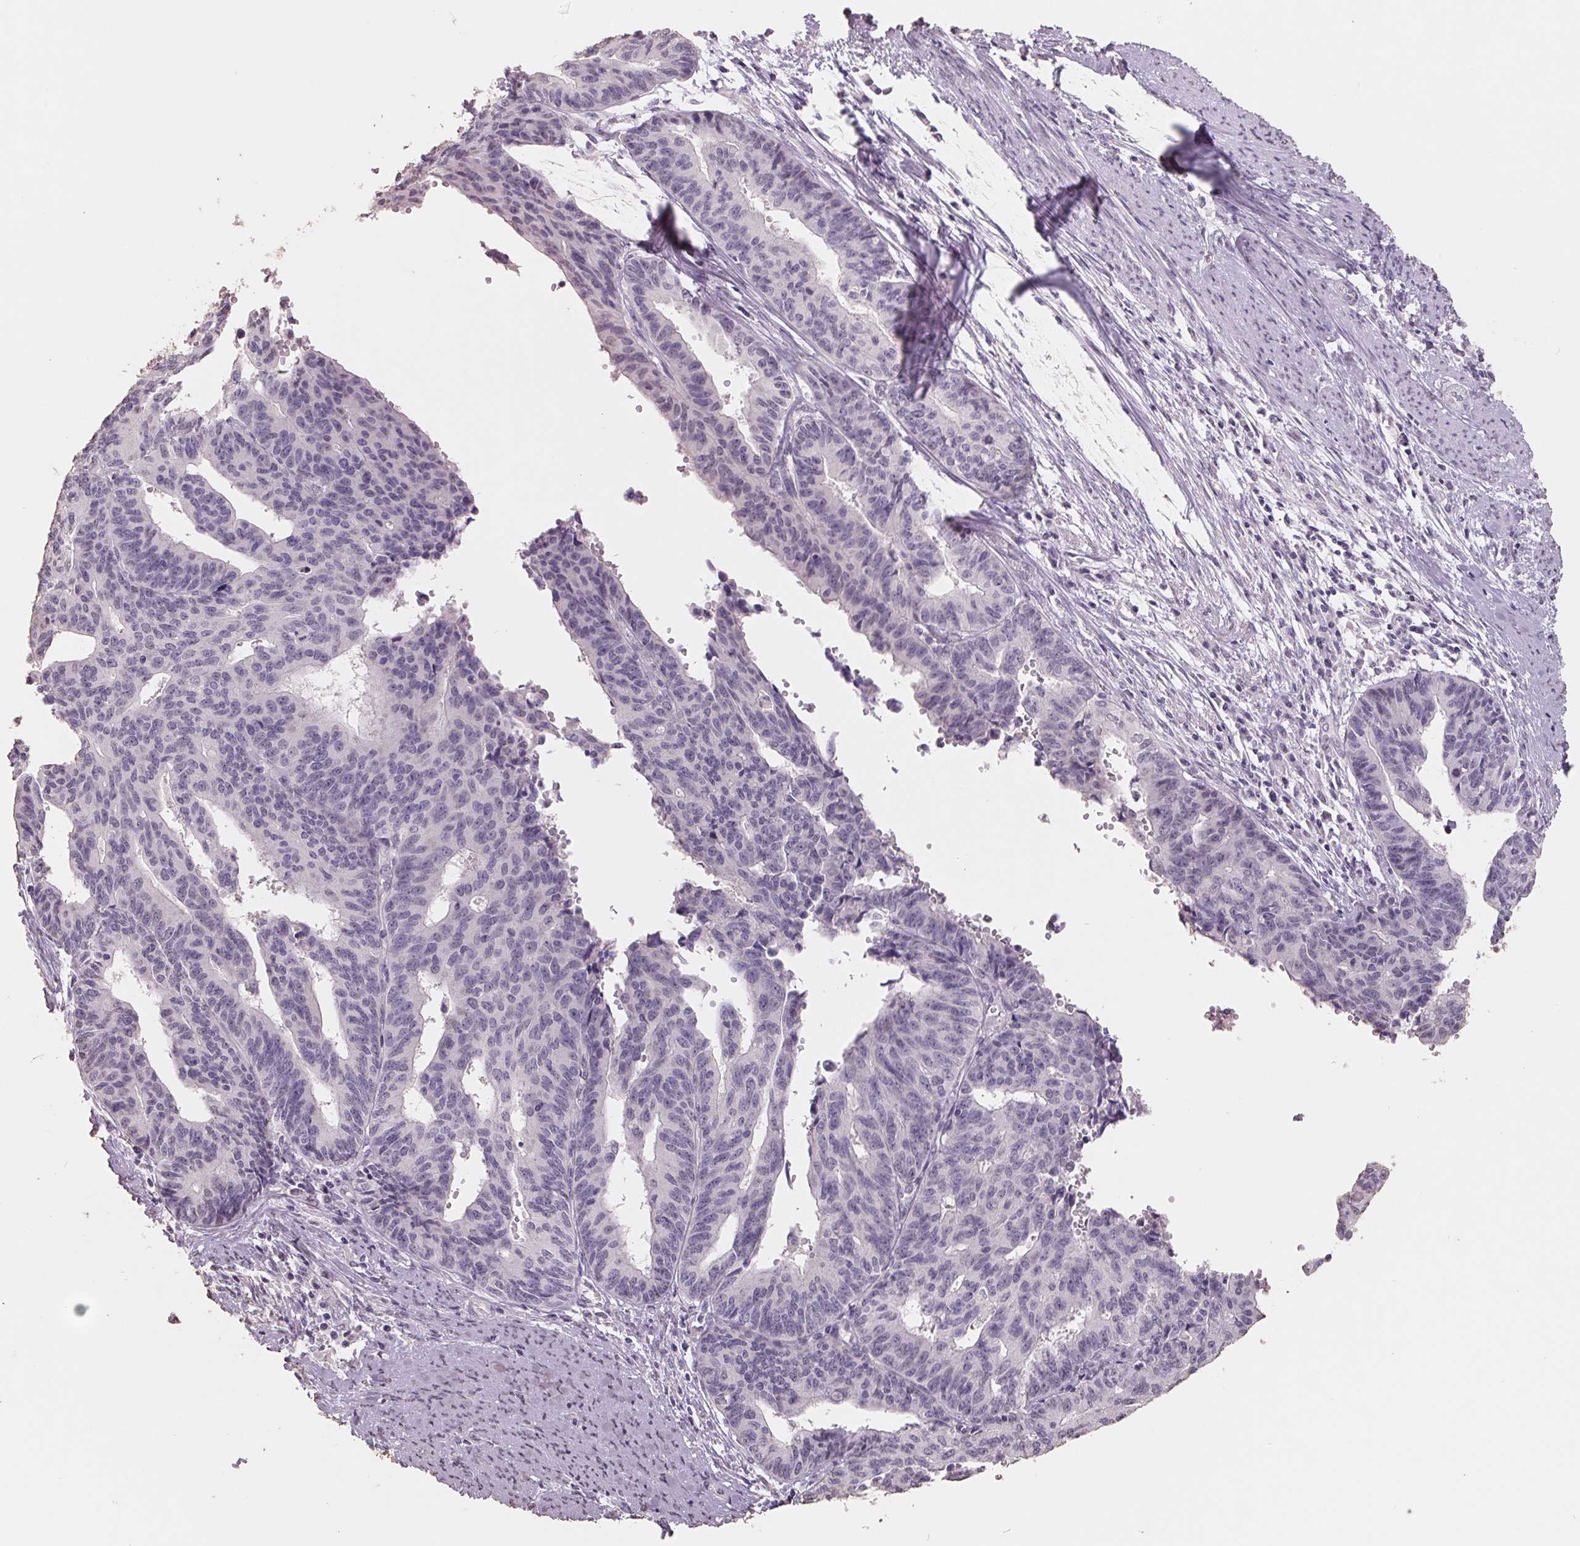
{"staining": {"intensity": "negative", "quantity": "none", "location": "none"}, "tissue": "endometrial cancer", "cell_type": "Tumor cells", "image_type": "cancer", "snomed": [{"axis": "morphology", "description": "Adenocarcinoma, NOS"}, {"axis": "topography", "description": "Endometrium"}], "caption": "An image of human endometrial cancer is negative for staining in tumor cells.", "gene": "FTCD", "patient": {"sex": "female", "age": 65}}